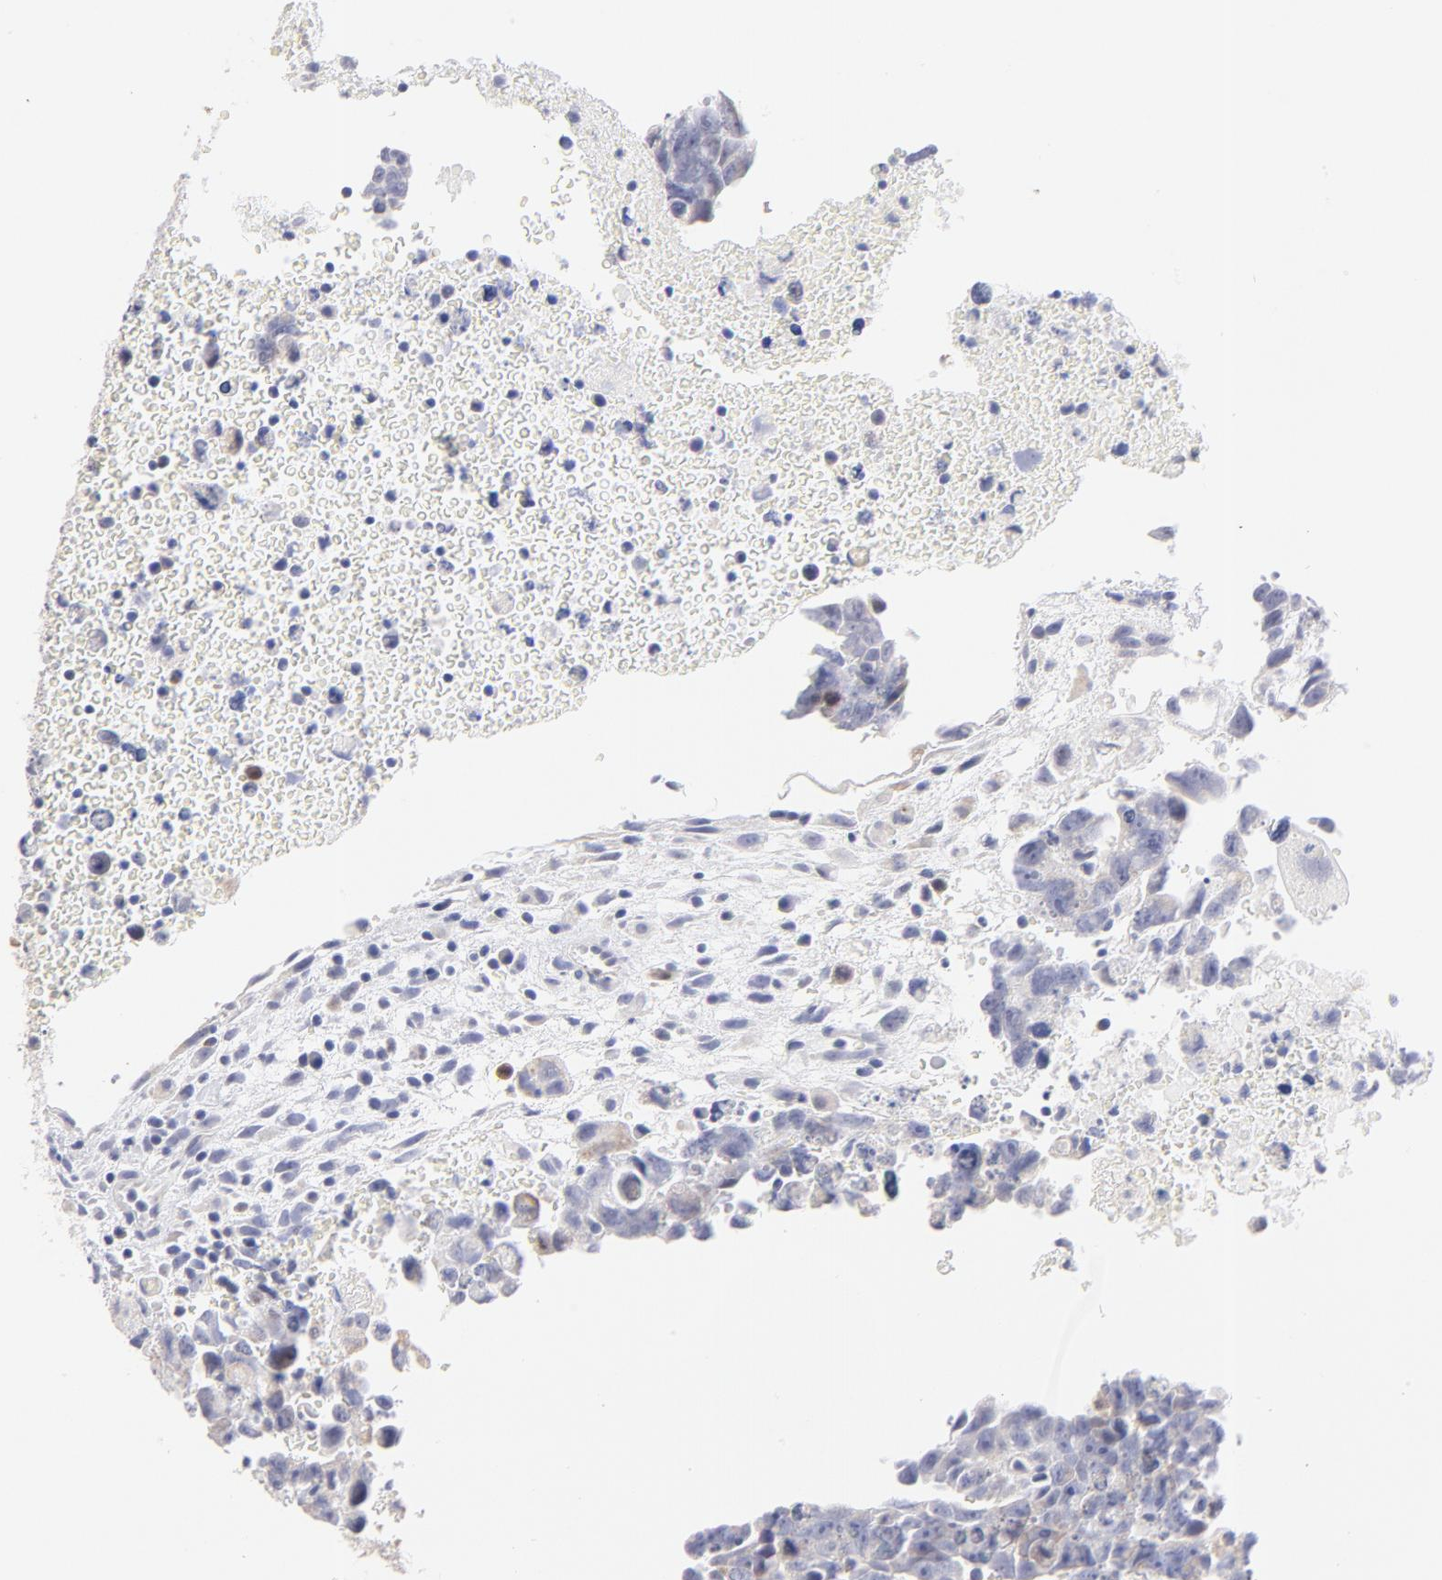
{"staining": {"intensity": "negative", "quantity": "none", "location": "none"}, "tissue": "testis cancer", "cell_type": "Tumor cells", "image_type": "cancer", "snomed": [{"axis": "morphology", "description": "Carcinoma, Embryonal, NOS"}, {"axis": "topography", "description": "Testis"}], "caption": "Immunohistochemical staining of human testis embryonal carcinoma exhibits no significant staining in tumor cells.", "gene": "TST", "patient": {"sex": "male", "age": 28}}